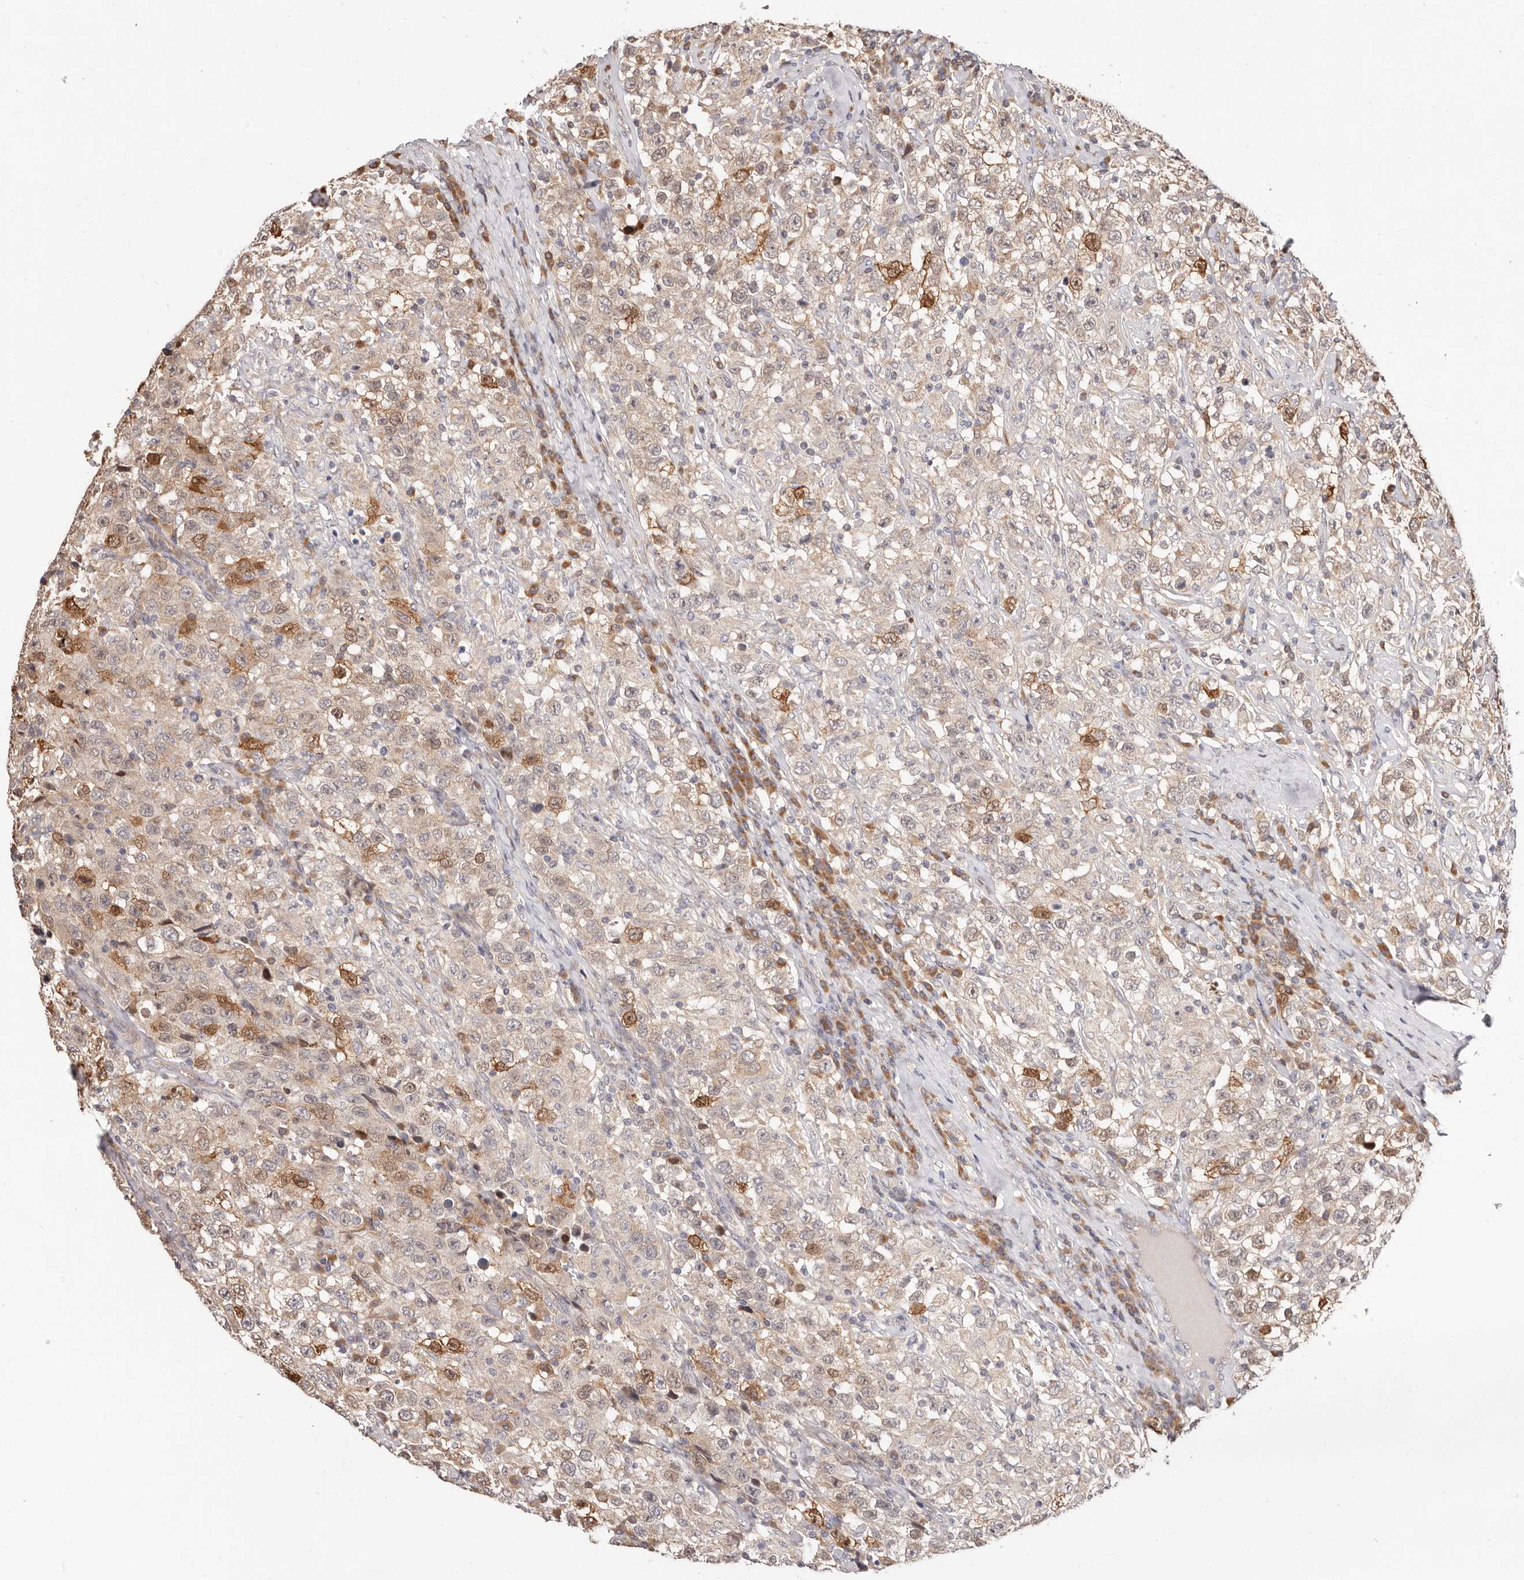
{"staining": {"intensity": "moderate", "quantity": "<25%", "location": "cytoplasmic/membranous"}, "tissue": "testis cancer", "cell_type": "Tumor cells", "image_type": "cancer", "snomed": [{"axis": "morphology", "description": "Seminoma, NOS"}, {"axis": "topography", "description": "Testis"}], "caption": "Approximately <25% of tumor cells in testis cancer (seminoma) demonstrate moderate cytoplasmic/membranous protein expression as visualized by brown immunohistochemical staining.", "gene": "USP33", "patient": {"sex": "male", "age": 41}}